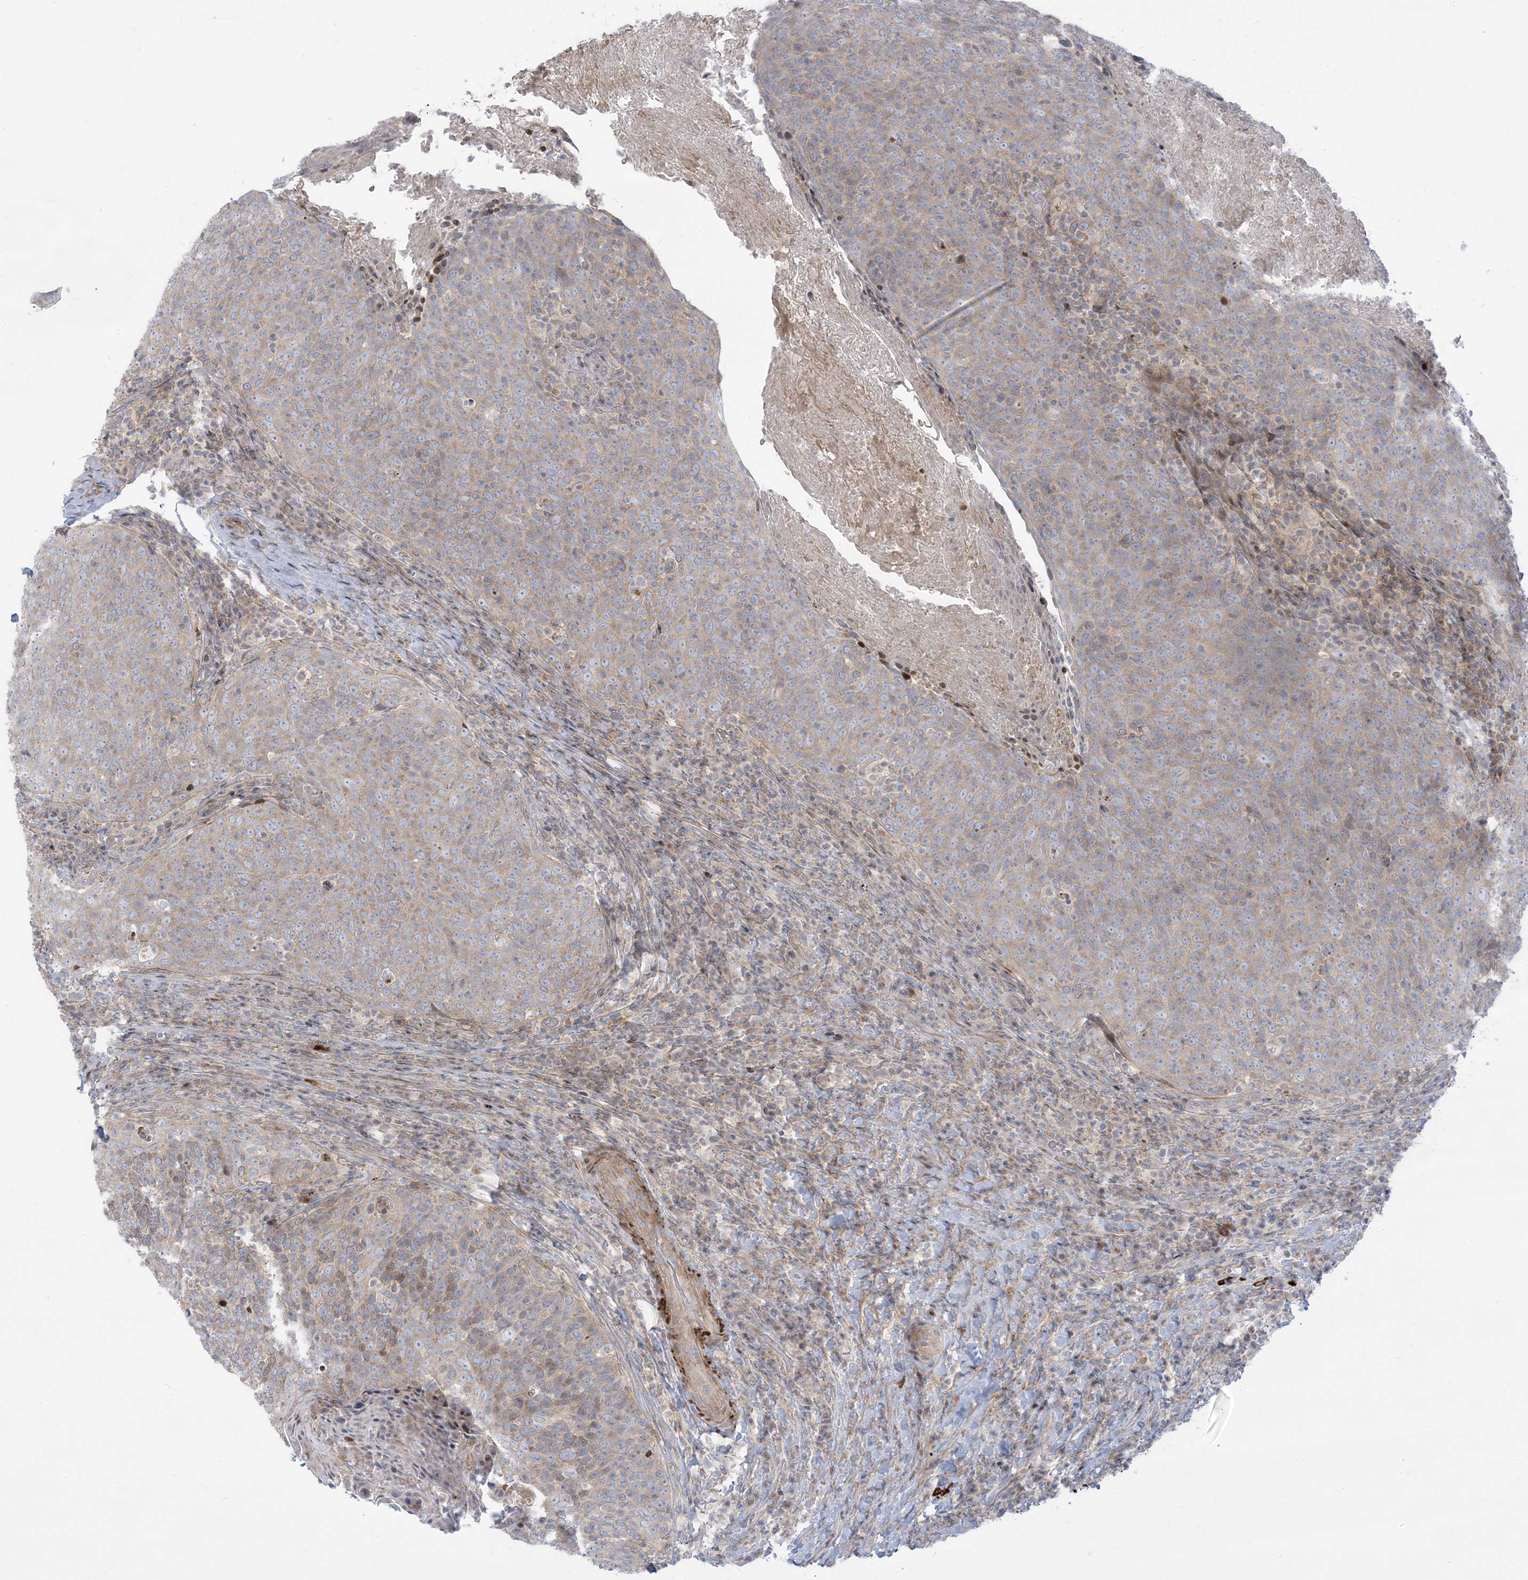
{"staining": {"intensity": "weak", "quantity": "25%-75%", "location": "cytoplasmic/membranous"}, "tissue": "head and neck cancer", "cell_type": "Tumor cells", "image_type": "cancer", "snomed": [{"axis": "morphology", "description": "Squamous cell carcinoma, NOS"}, {"axis": "morphology", "description": "Squamous cell carcinoma, metastatic, NOS"}, {"axis": "topography", "description": "Lymph node"}, {"axis": "topography", "description": "Head-Neck"}], "caption": "High-power microscopy captured an immunohistochemistry photomicrograph of head and neck metastatic squamous cell carcinoma, revealing weak cytoplasmic/membranous expression in approximately 25%-75% of tumor cells. (Stains: DAB (3,3'-diaminobenzidine) in brown, nuclei in blue, Microscopy: brightfield microscopy at high magnification).", "gene": "AFTPH", "patient": {"sex": "male", "age": 62}}